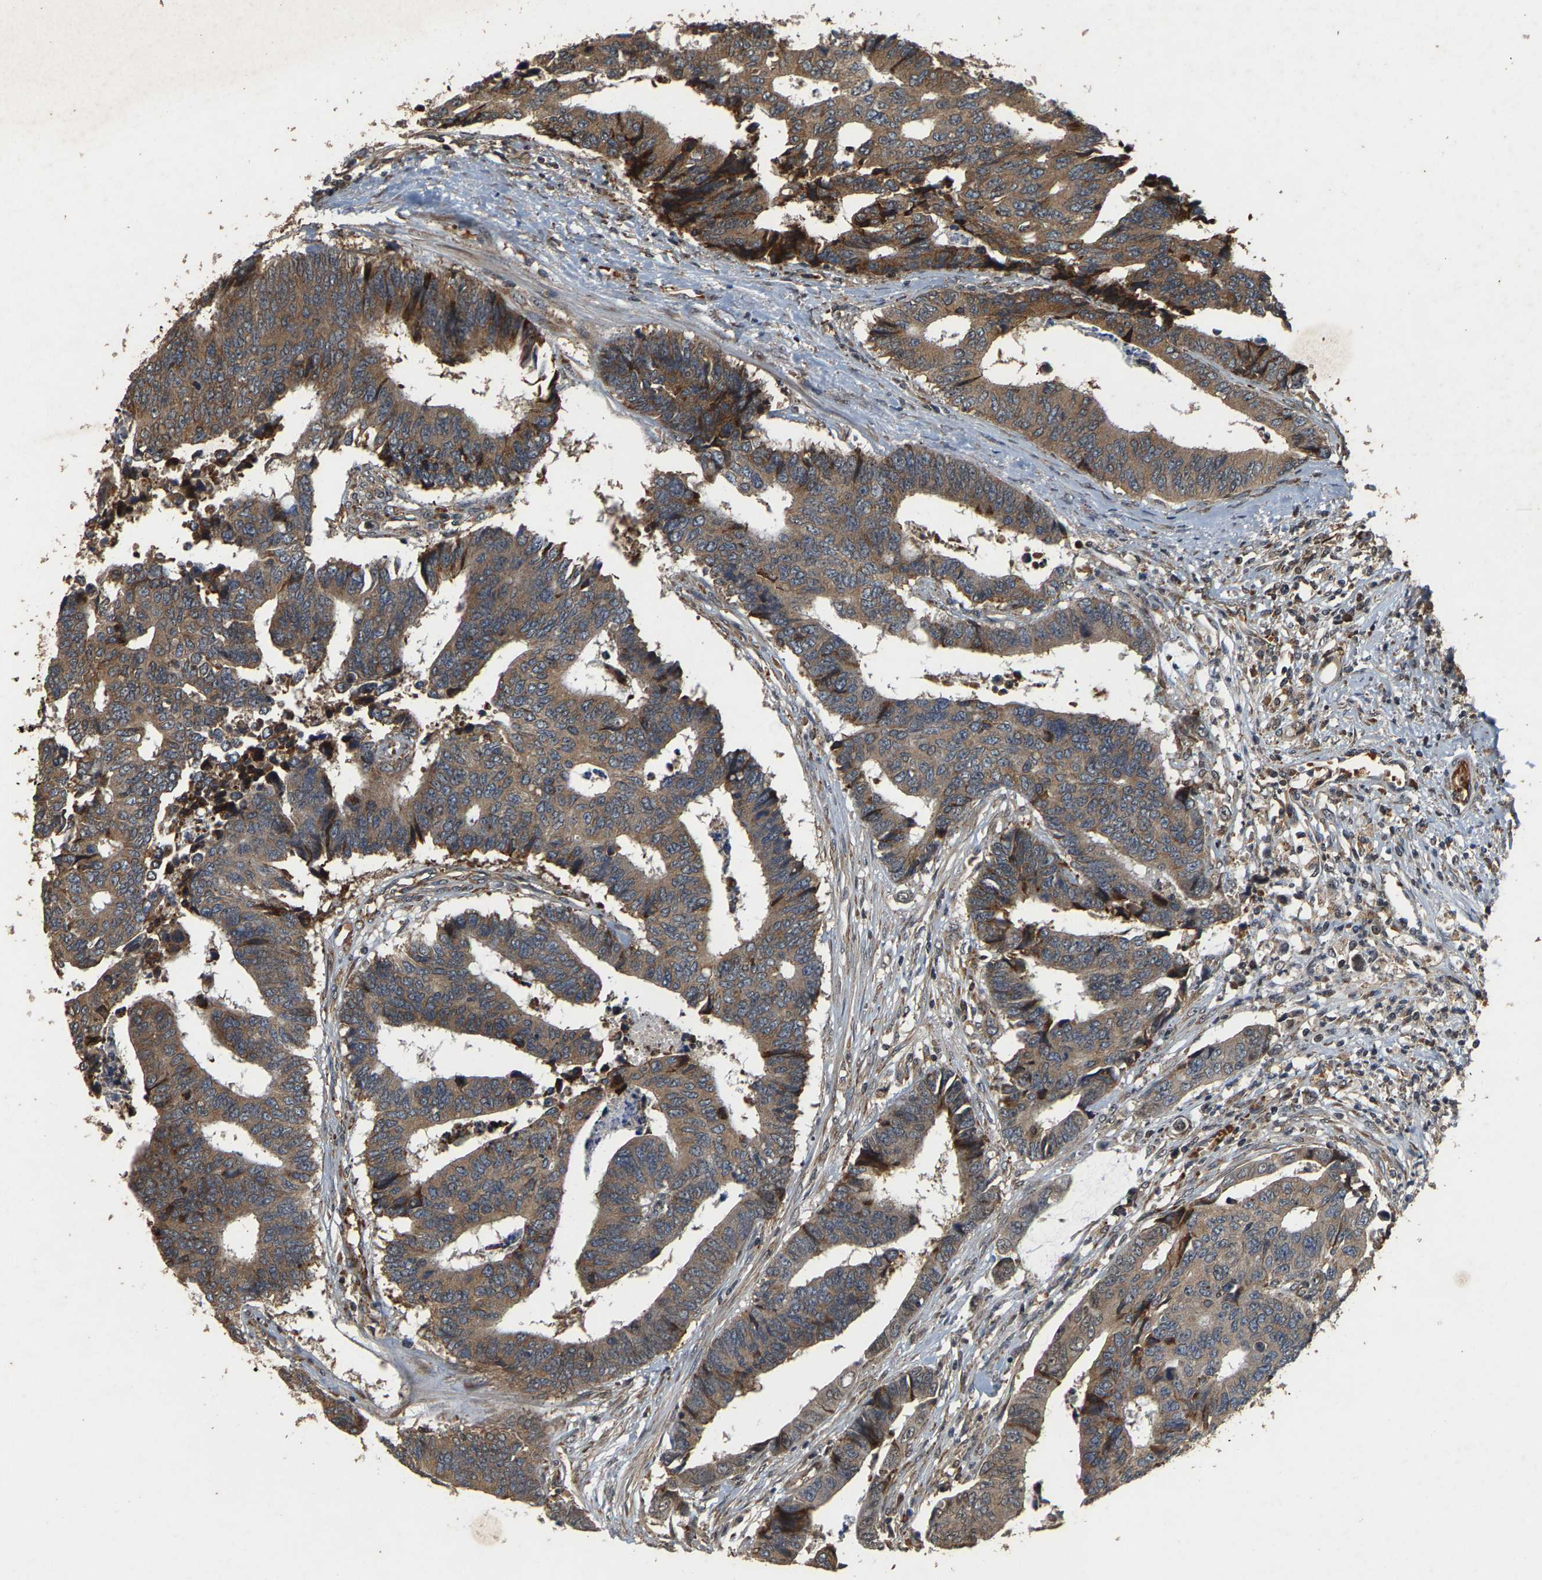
{"staining": {"intensity": "moderate", "quantity": ">75%", "location": "cytoplasmic/membranous"}, "tissue": "colorectal cancer", "cell_type": "Tumor cells", "image_type": "cancer", "snomed": [{"axis": "morphology", "description": "Adenocarcinoma, NOS"}, {"axis": "topography", "description": "Rectum"}], "caption": "DAB immunohistochemical staining of human colorectal cancer (adenocarcinoma) exhibits moderate cytoplasmic/membranous protein expression in about >75% of tumor cells. Using DAB (brown) and hematoxylin (blue) stains, captured at high magnification using brightfield microscopy.", "gene": "CIDEC", "patient": {"sex": "male", "age": 84}}